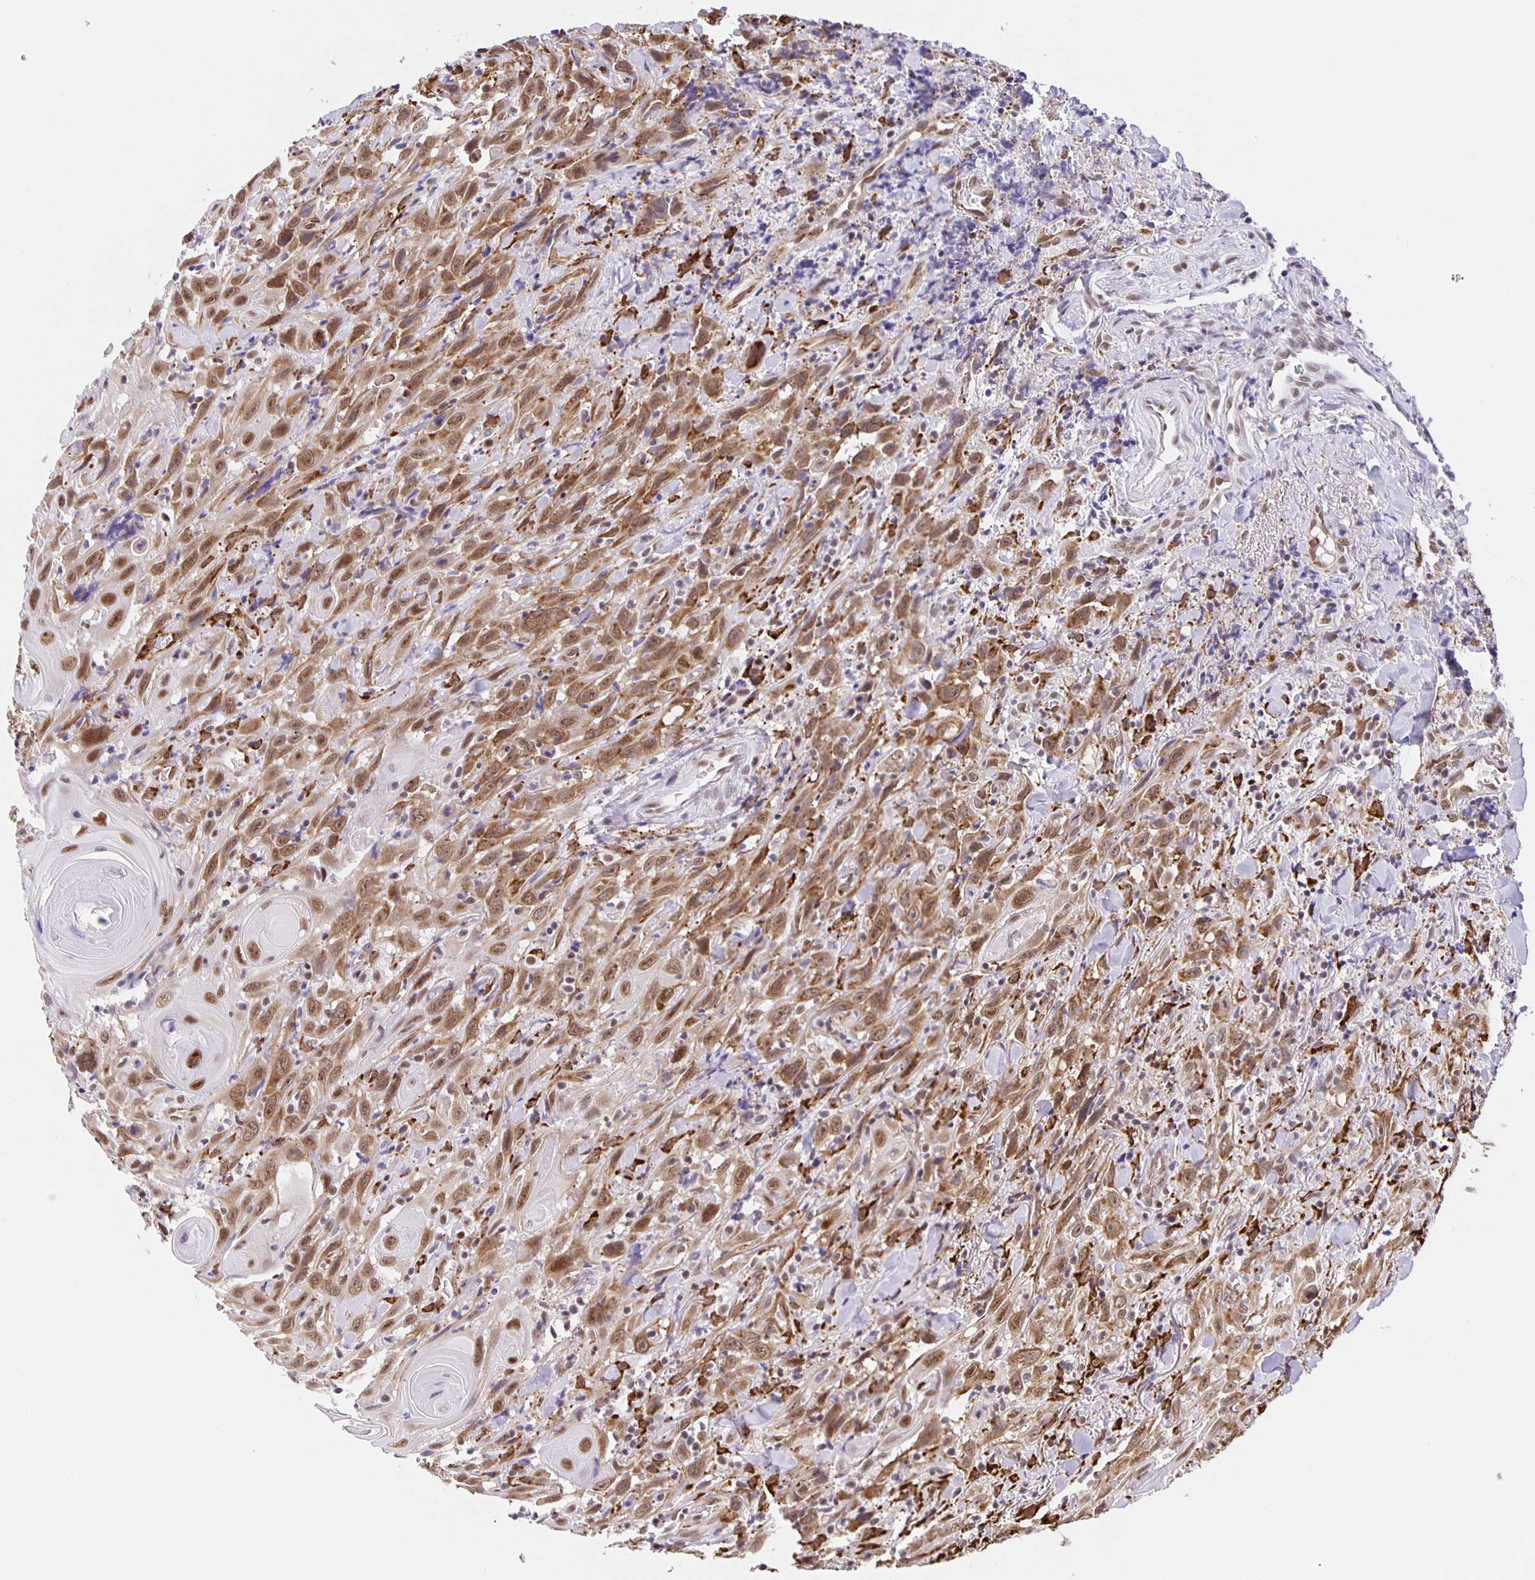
{"staining": {"intensity": "moderate", "quantity": ">75%", "location": "cytoplasmic/membranous,nuclear"}, "tissue": "head and neck cancer", "cell_type": "Tumor cells", "image_type": "cancer", "snomed": [{"axis": "morphology", "description": "Squamous cell carcinoma, NOS"}, {"axis": "topography", "description": "Head-Neck"}], "caption": "Immunohistochemical staining of head and neck squamous cell carcinoma reveals medium levels of moderate cytoplasmic/membranous and nuclear protein staining in about >75% of tumor cells.", "gene": "ZRANB2", "patient": {"sex": "female", "age": 95}}